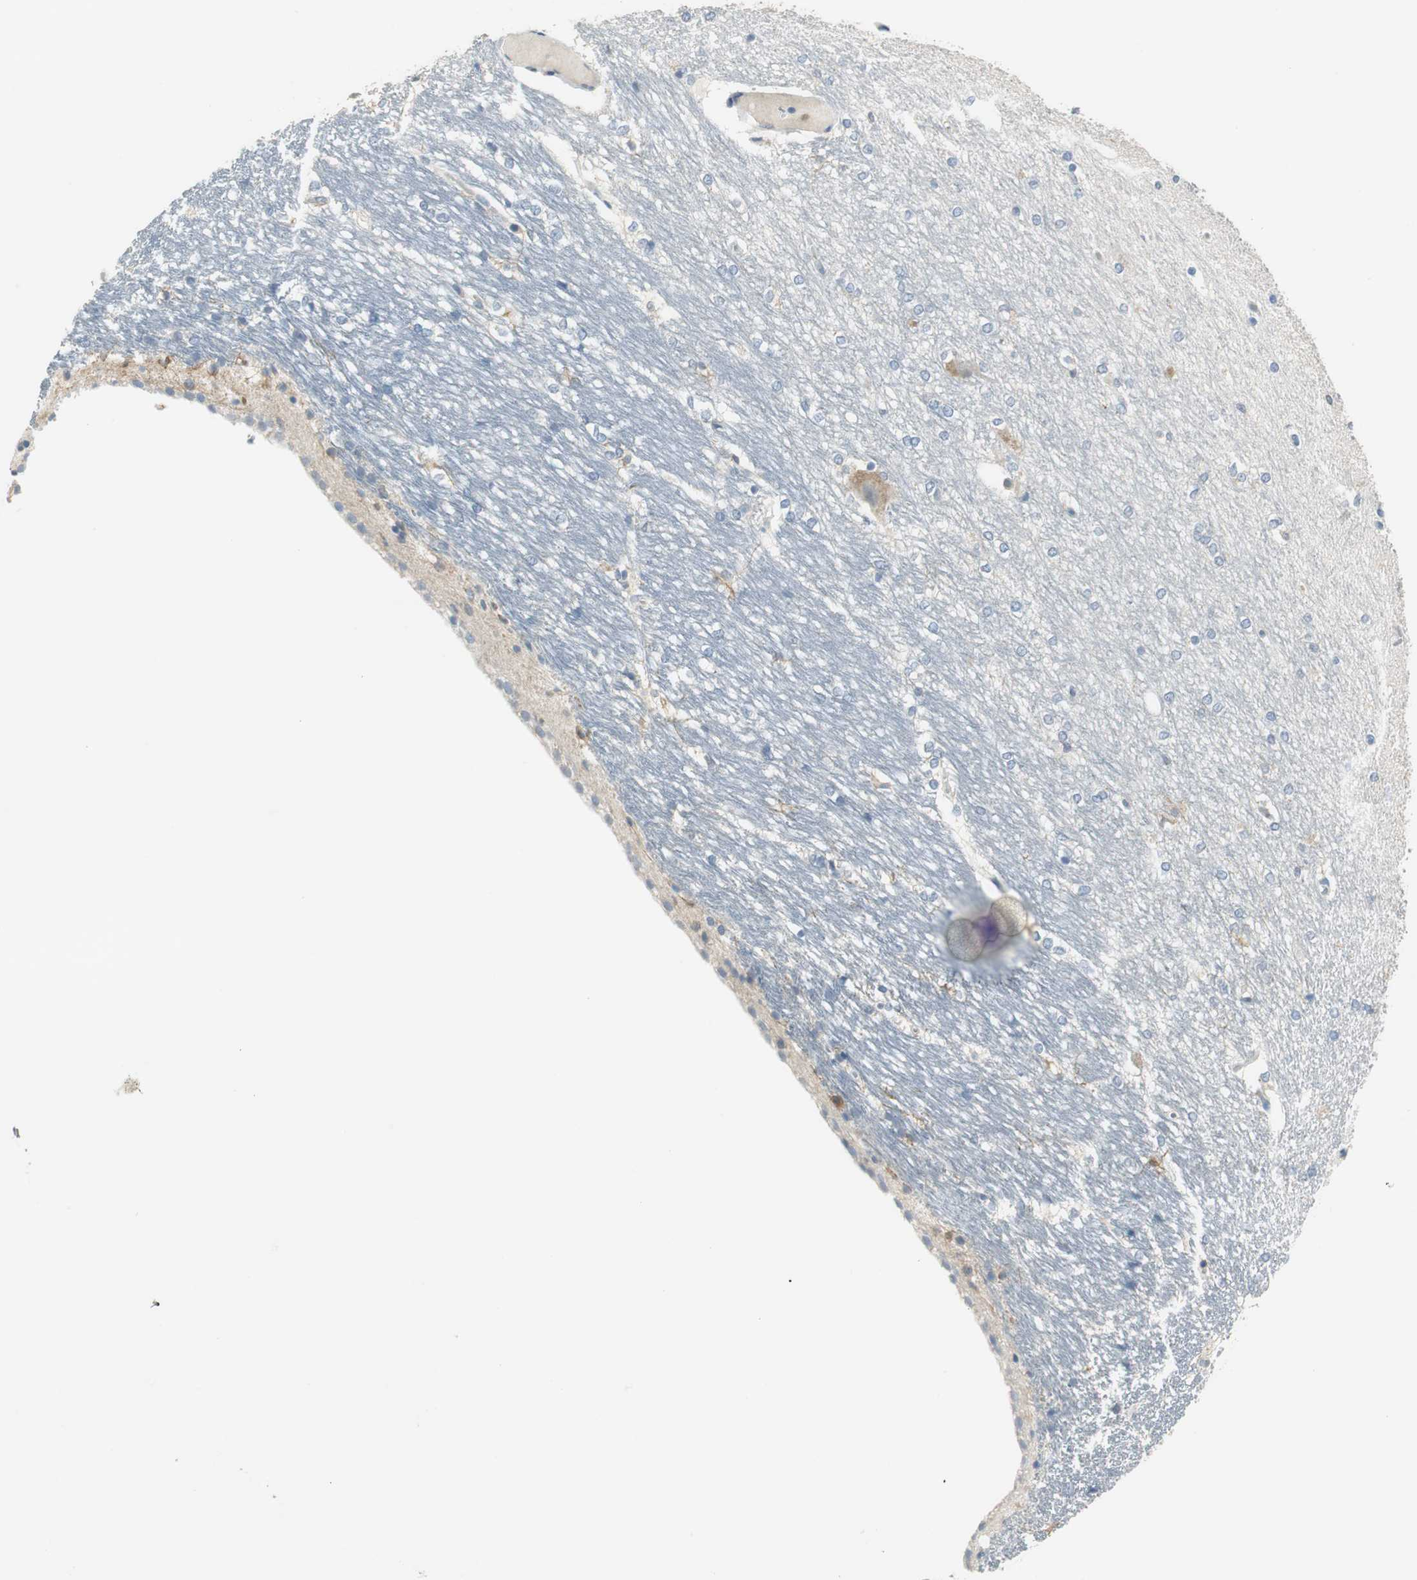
{"staining": {"intensity": "weak", "quantity": "25%-75%", "location": "cytoplasmic/membranous"}, "tissue": "hippocampus", "cell_type": "Glial cells", "image_type": "normal", "snomed": [{"axis": "morphology", "description": "Normal tissue, NOS"}, {"axis": "topography", "description": "Hippocampus"}], "caption": "Benign hippocampus shows weak cytoplasmic/membranous positivity in about 25%-75% of glial cells.", "gene": "MSTO1", "patient": {"sex": "female", "age": 19}}